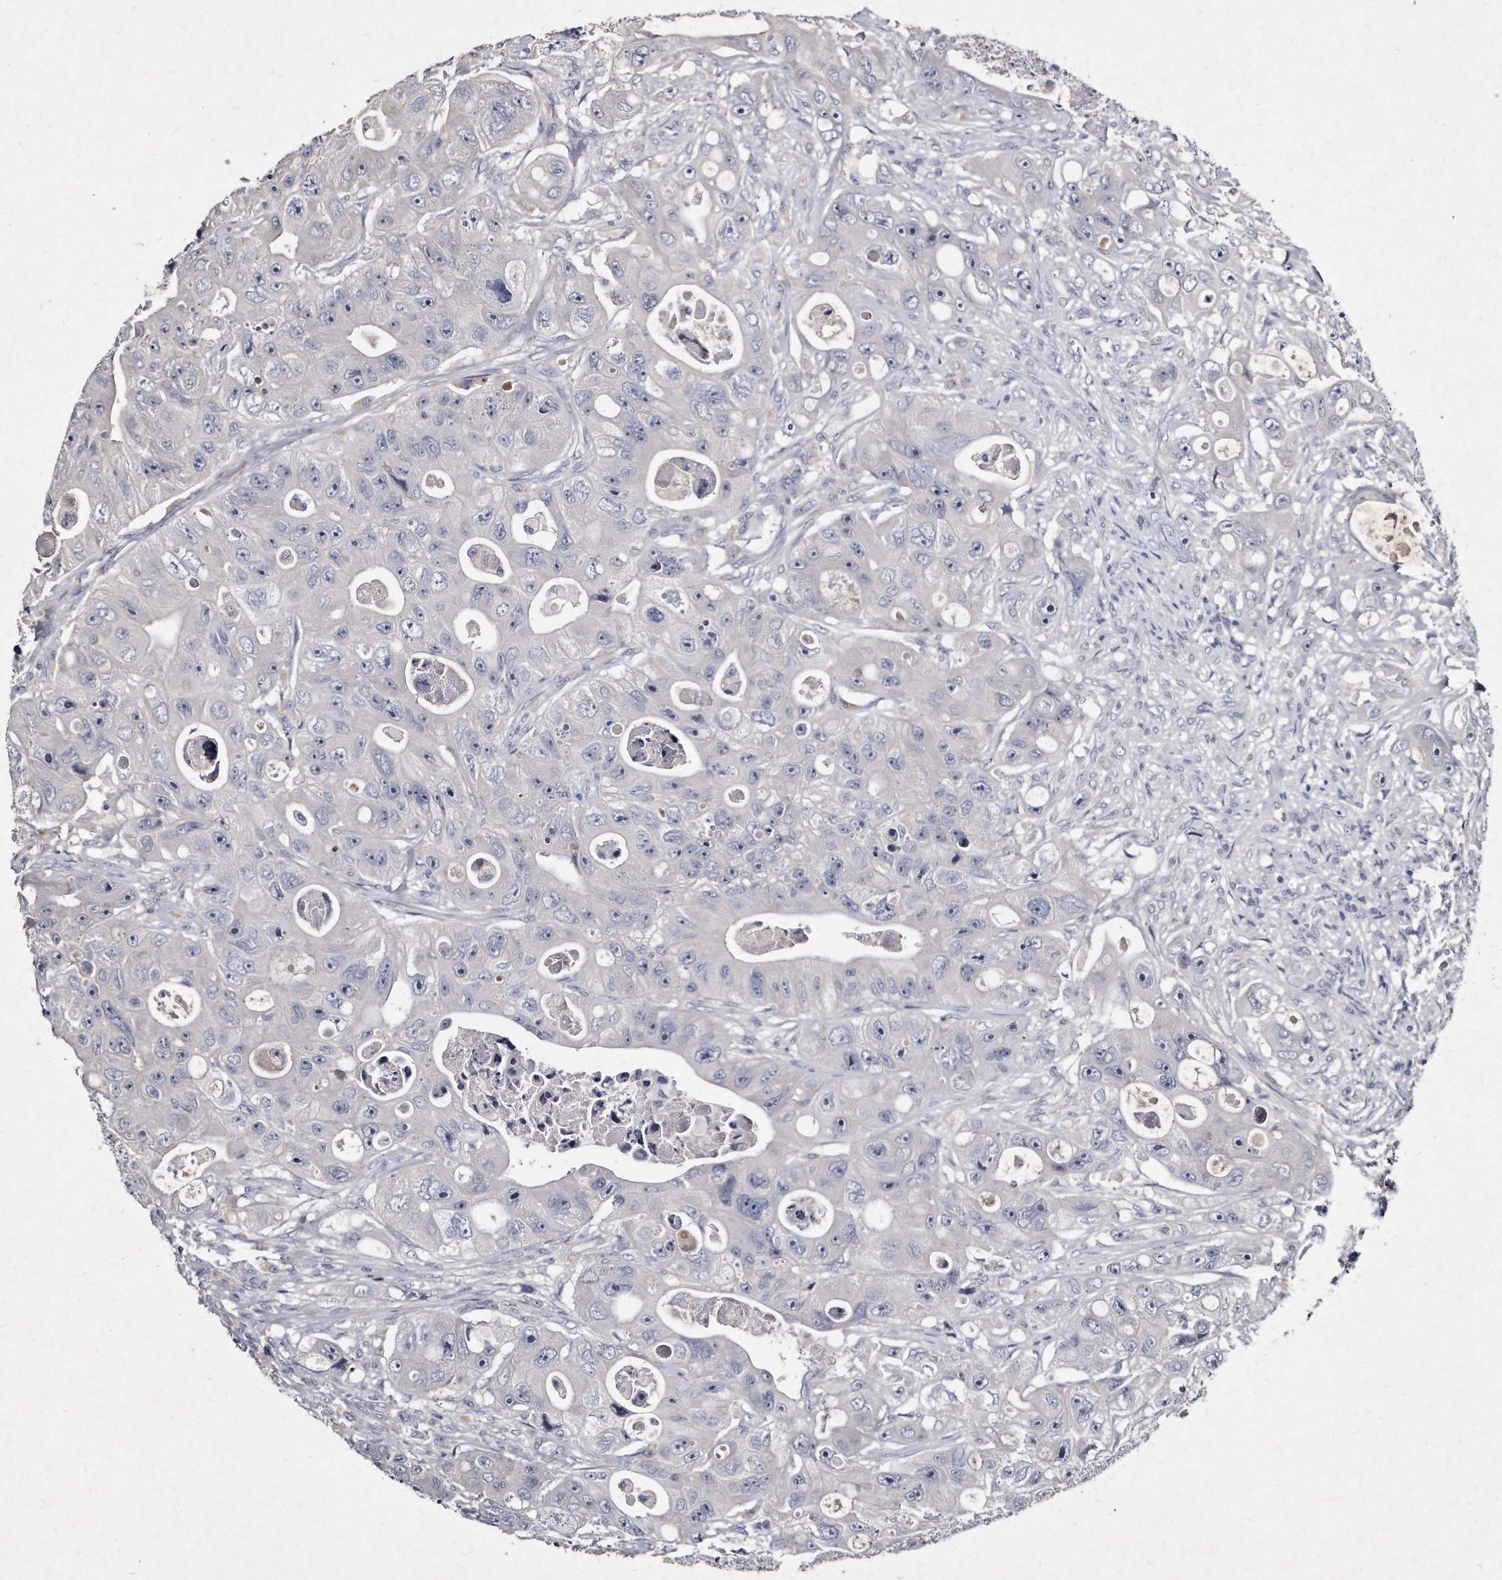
{"staining": {"intensity": "negative", "quantity": "none", "location": "none"}, "tissue": "colorectal cancer", "cell_type": "Tumor cells", "image_type": "cancer", "snomed": [{"axis": "morphology", "description": "Adenocarcinoma, NOS"}, {"axis": "topography", "description": "Colon"}], "caption": "DAB immunohistochemical staining of human adenocarcinoma (colorectal) exhibits no significant positivity in tumor cells.", "gene": "KLHDC3", "patient": {"sex": "female", "age": 46}}